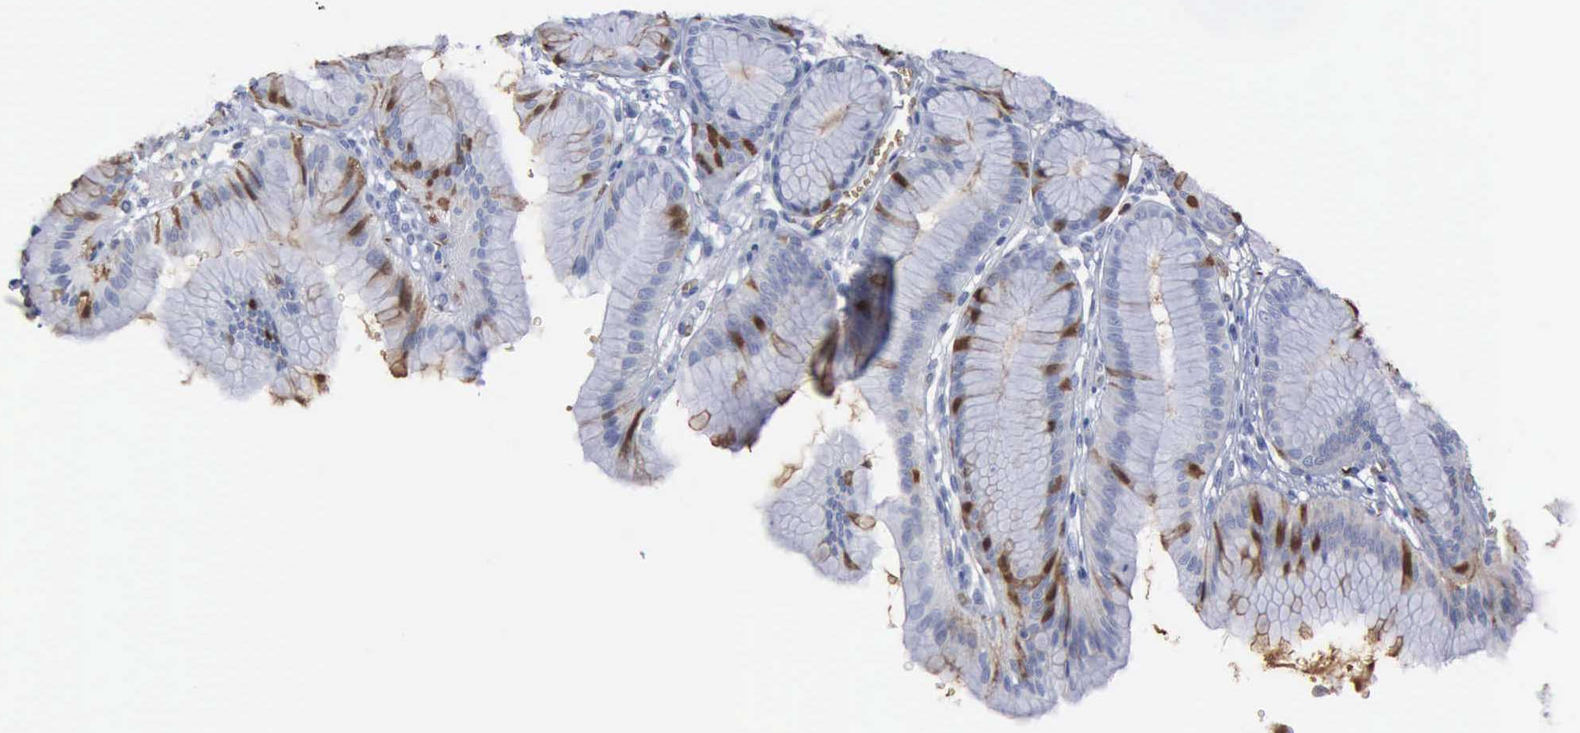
{"staining": {"intensity": "strong", "quantity": "<25%", "location": "cytoplasmic/membranous"}, "tissue": "stomach", "cell_type": "Glandular cells", "image_type": "normal", "snomed": [{"axis": "morphology", "description": "Normal tissue, NOS"}, {"axis": "topography", "description": "Stomach"}], "caption": "Protein expression analysis of benign stomach shows strong cytoplasmic/membranous staining in about <25% of glandular cells.", "gene": "TGFB1", "patient": {"sex": "male", "age": 42}}